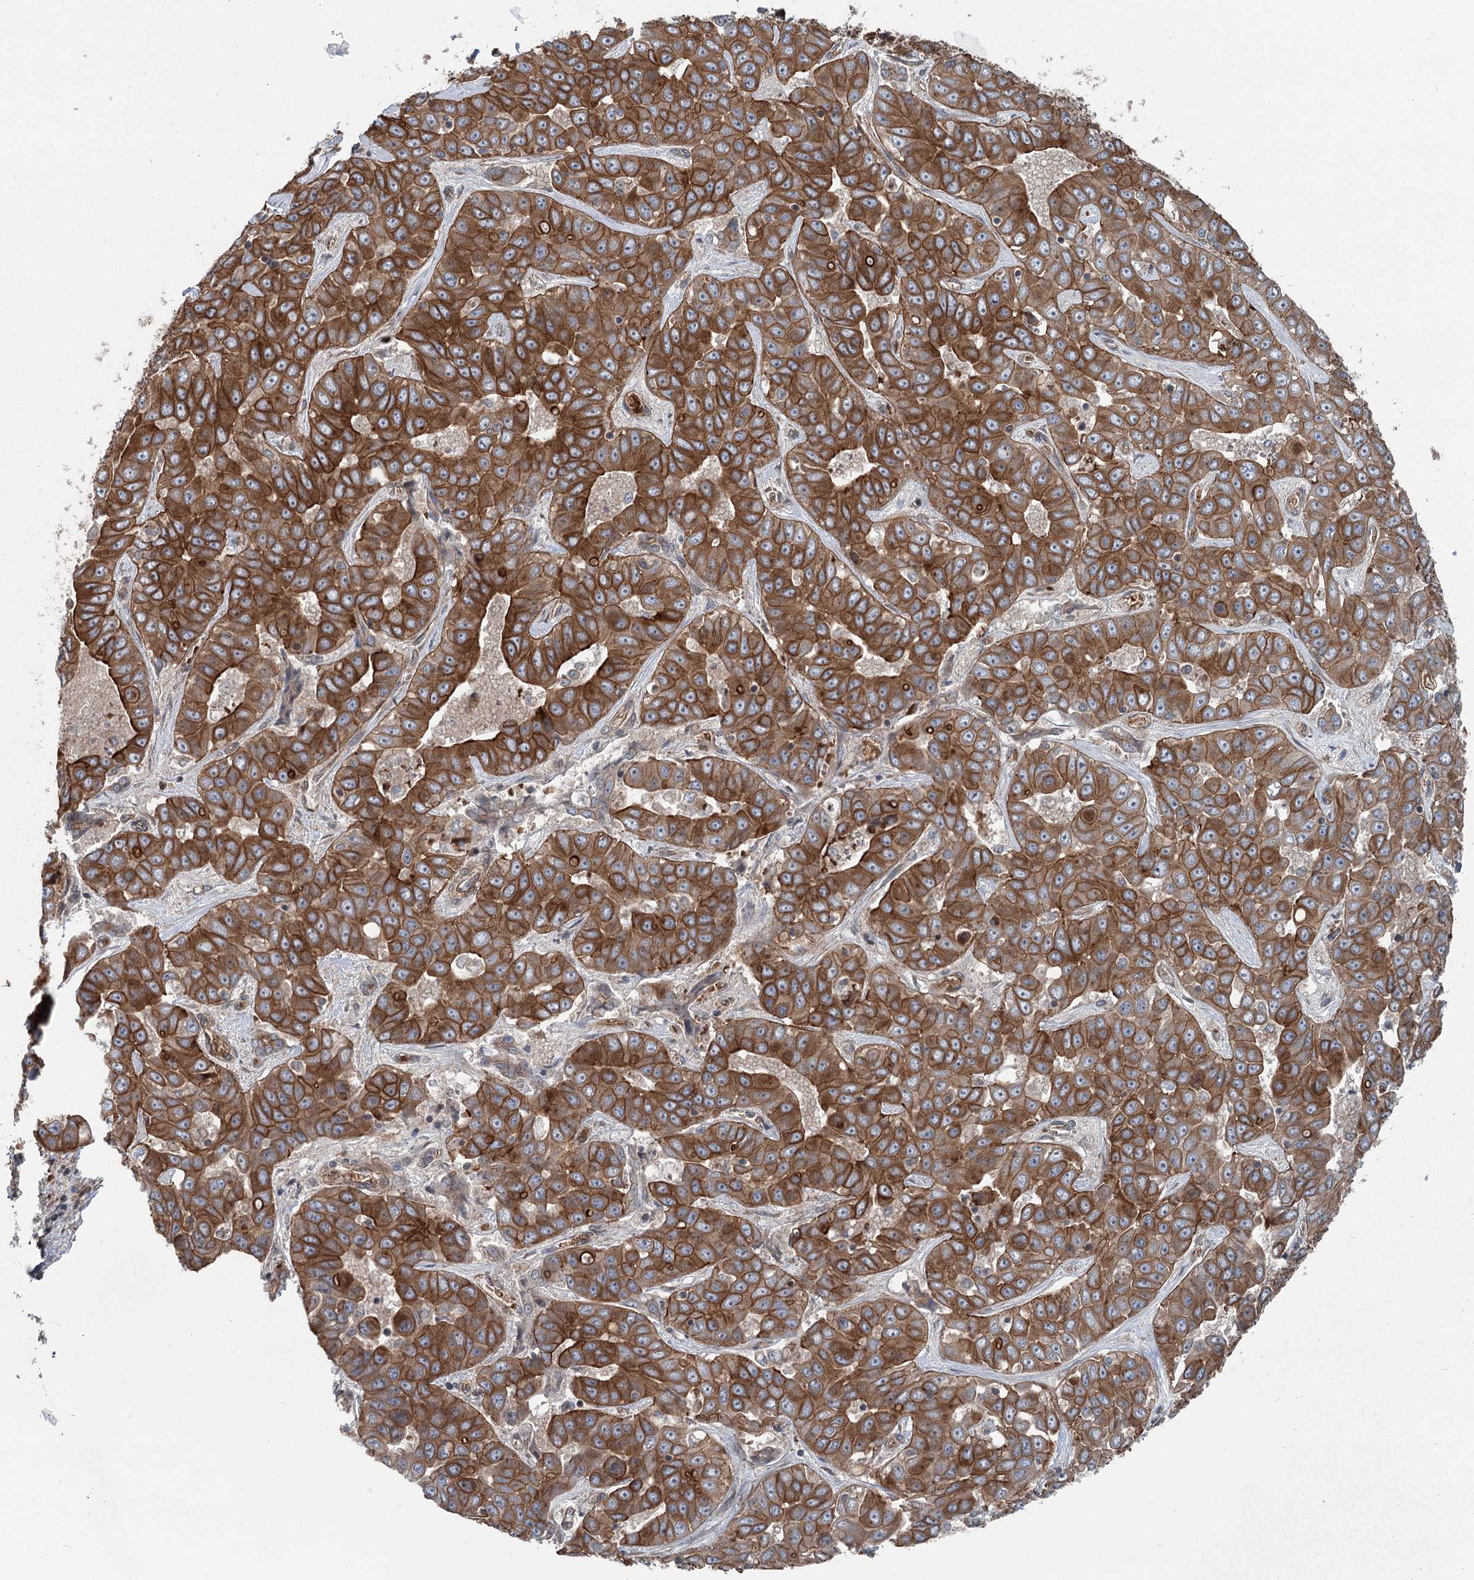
{"staining": {"intensity": "strong", "quantity": ">75%", "location": "cytoplasmic/membranous"}, "tissue": "liver cancer", "cell_type": "Tumor cells", "image_type": "cancer", "snomed": [{"axis": "morphology", "description": "Cholangiocarcinoma"}, {"axis": "topography", "description": "Liver"}], "caption": "The immunohistochemical stain shows strong cytoplasmic/membranous staining in tumor cells of liver cancer tissue.", "gene": "IQSEC1", "patient": {"sex": "female", "age": 52}}